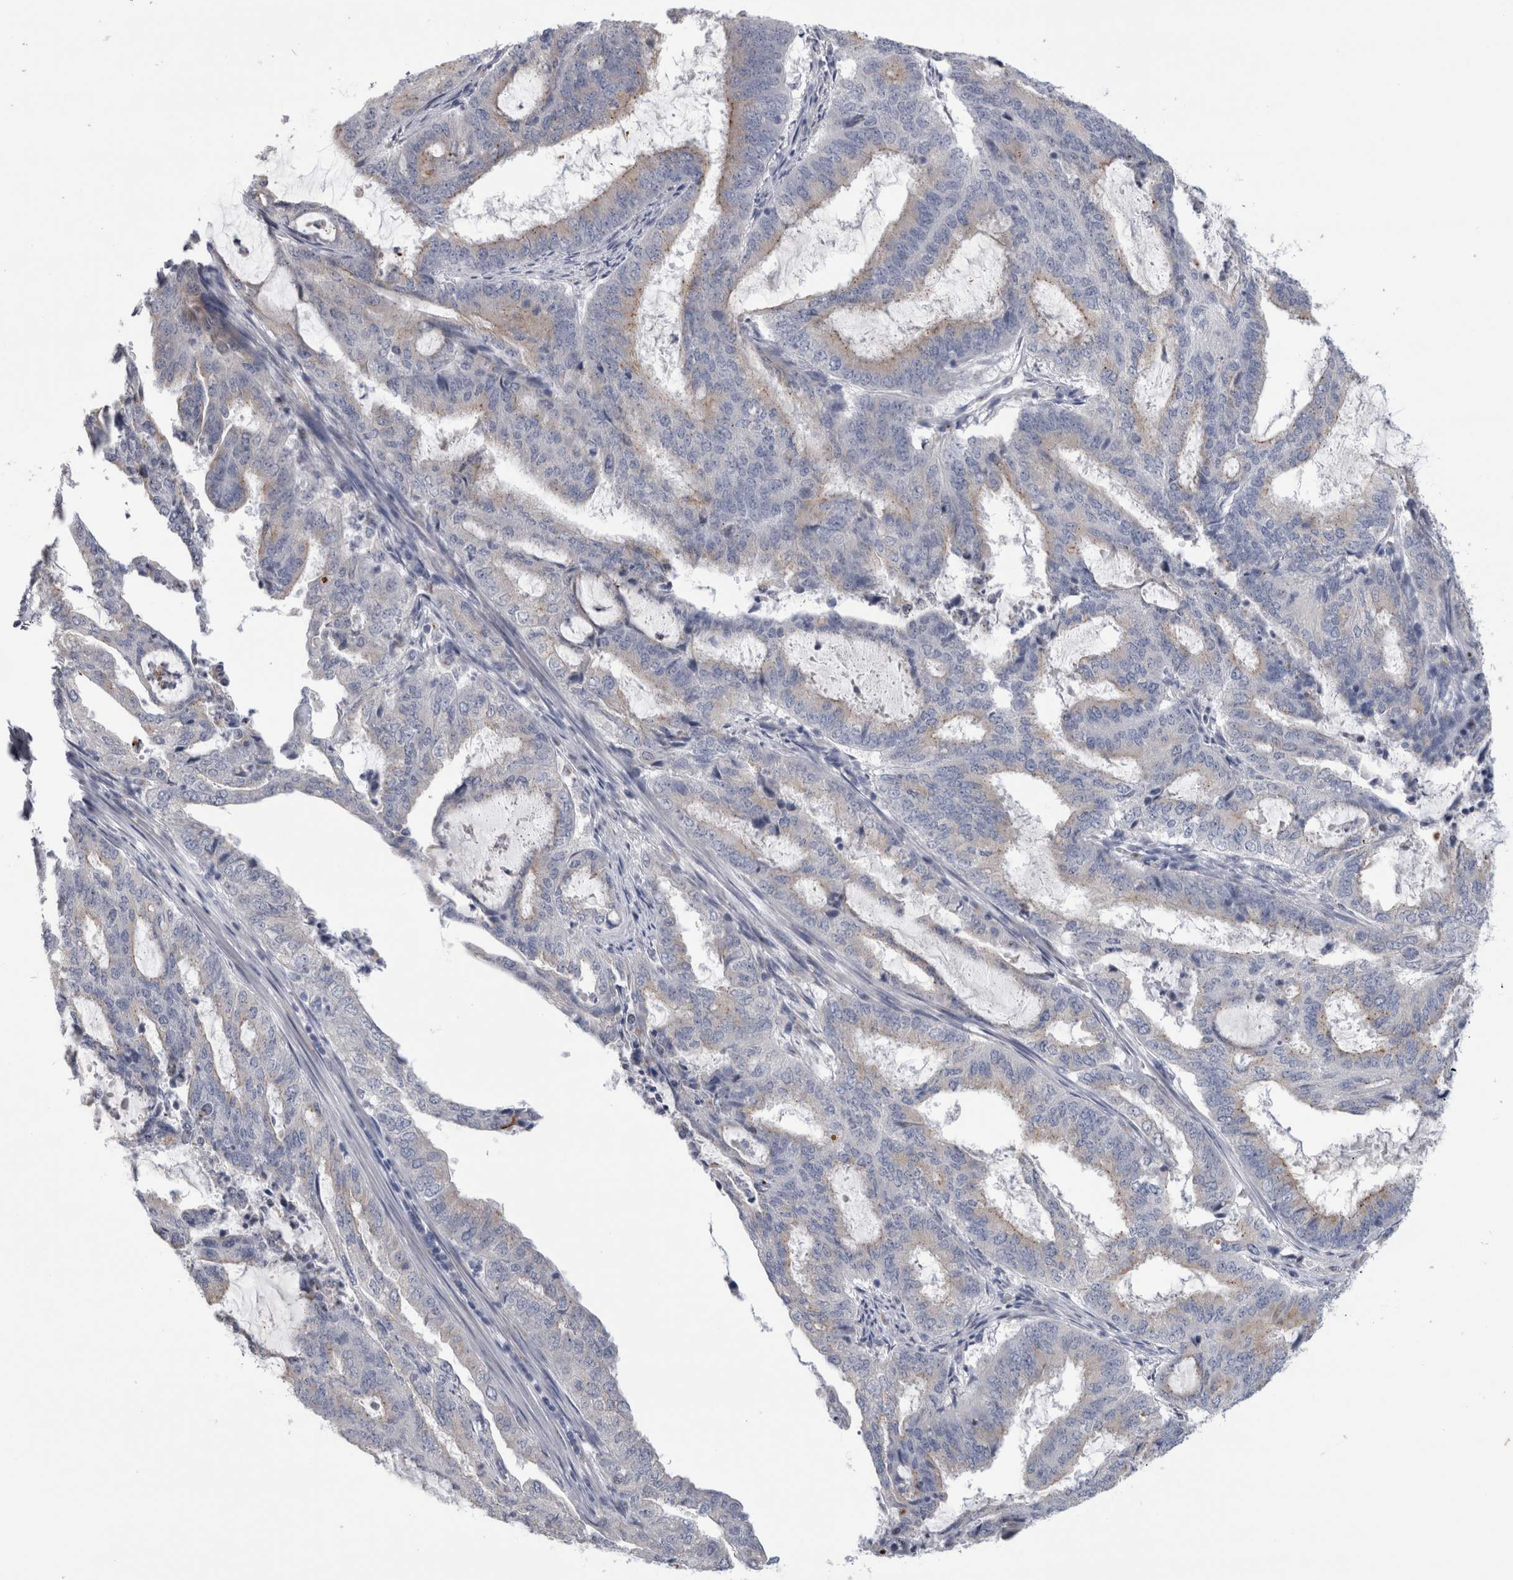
{"staining": {"intensity": "weak", "quantity": "<25%", "location": "cytoplasmic/membranous"}, "tissue": "endometrial cancer", "cell_type": "Tumor cells", "image_type": "cancer", "snomed": [{"axis": "morphology", "description": "Adenocarcinoma, NOS"}, {"axis": "topography", "description": "Endometrium"}], "caption": "IHC photomicrograph of adenocarcinoma (endometrial) stained for a protein (brown), which reveals no positivity in tumor cells. Nuclei are stained in blue.", "gene": "AKAP9", "patient": {"sex": "female", "age": 51}}